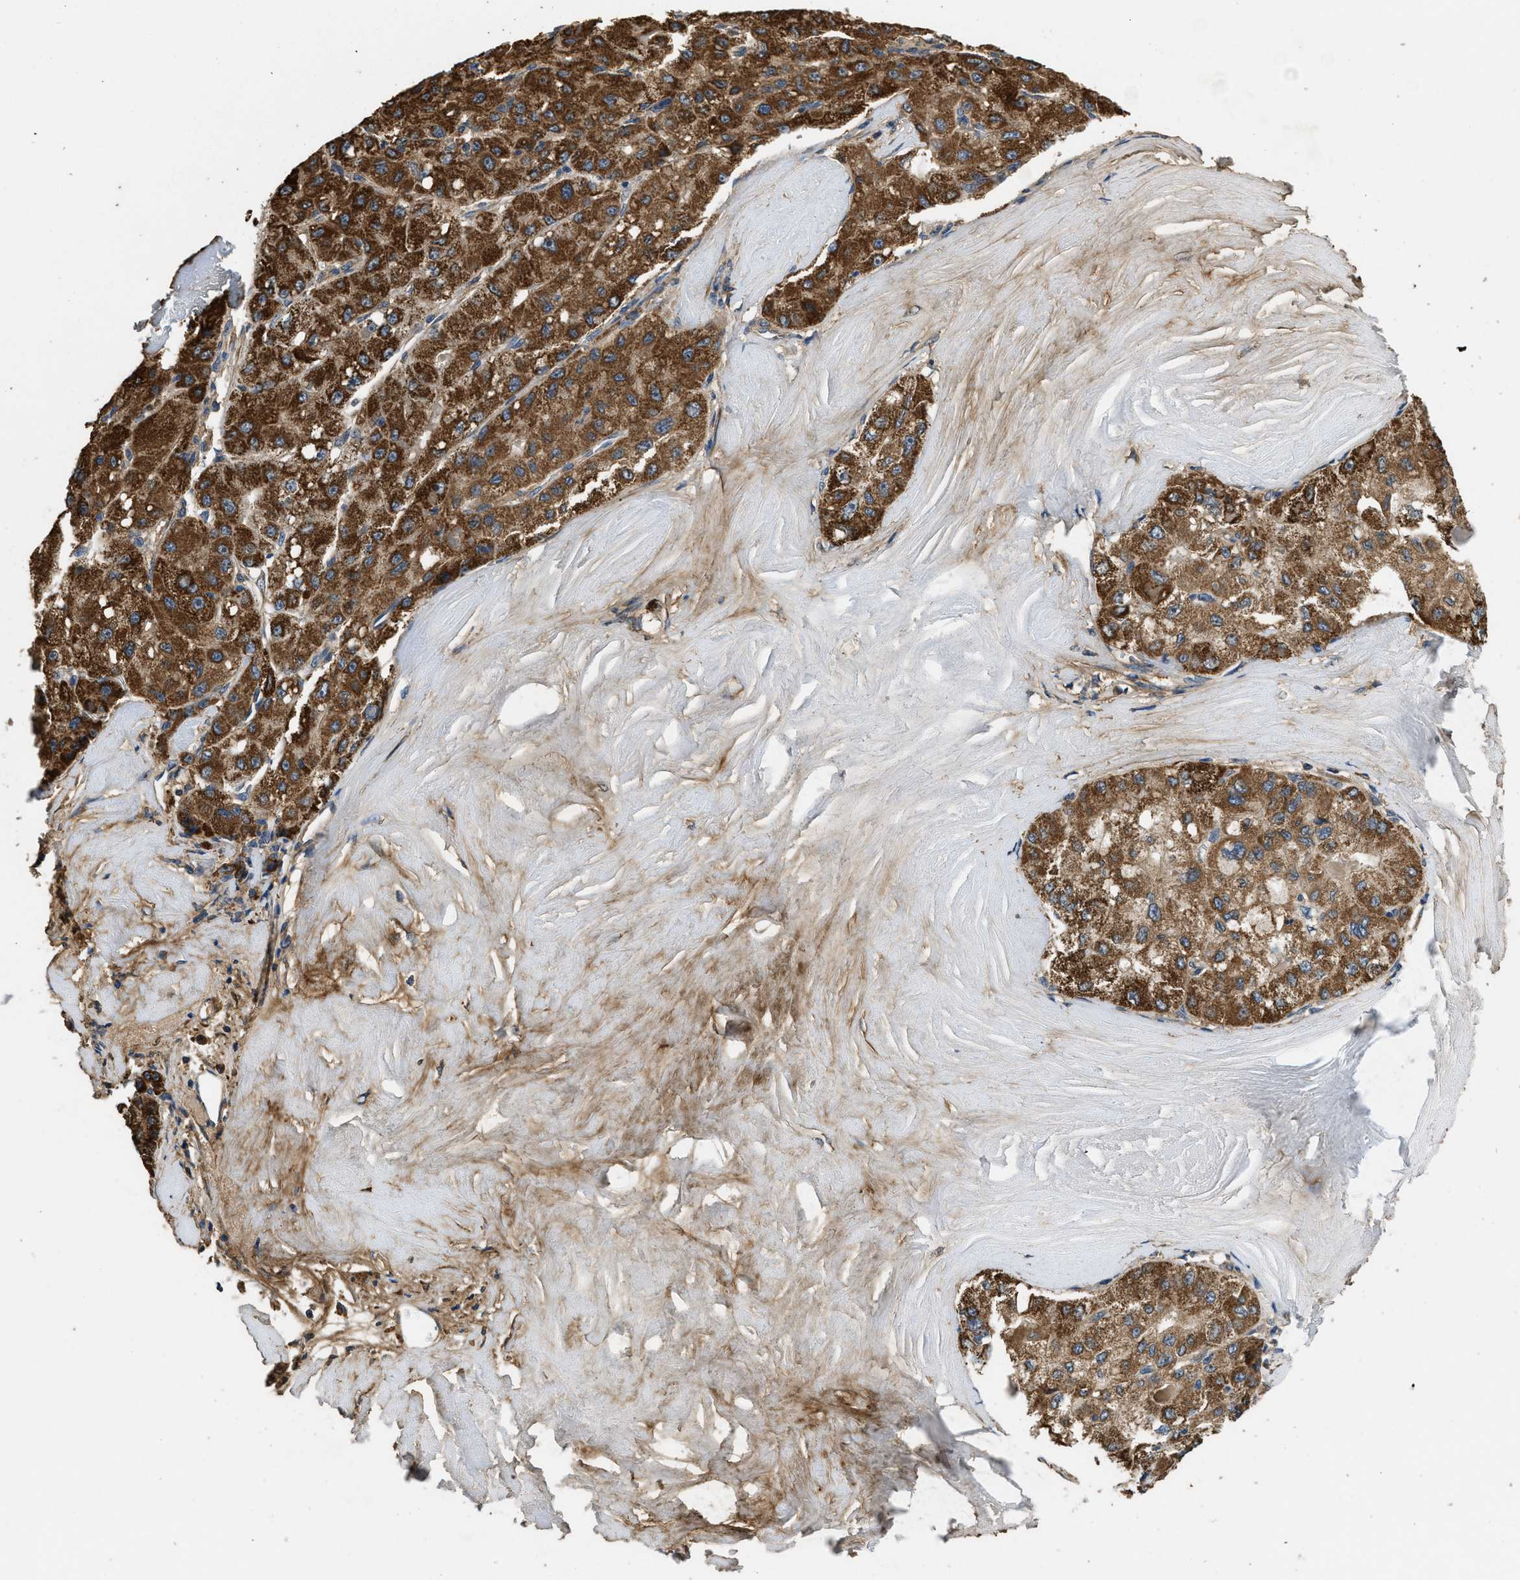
{"staining": {"intensity": "strong", "quantity": ">75%", "location": "cytoplasmic/membranous"}, "tissue": "liver cancer", "cell_type": "Tumor cells", "image_type": "cancer", "snomed": [{"axis": "morphology", "description": "Carcinoma, Hepatocellular, NOS"}, {"axis": "topography", "description": "Liver"}], "caption": "Liver cancer stained with DAB immunohistochemistry shows high levels of strong cytoplasmic/membranous staining in about >75% of tumor cells. (Stains: DAB in brown, nuclei in blue, Microscopy: brightfield microscopy at high magnification).", "gene": "THBS2", "patient": {"sex": "male", "age": 80}}